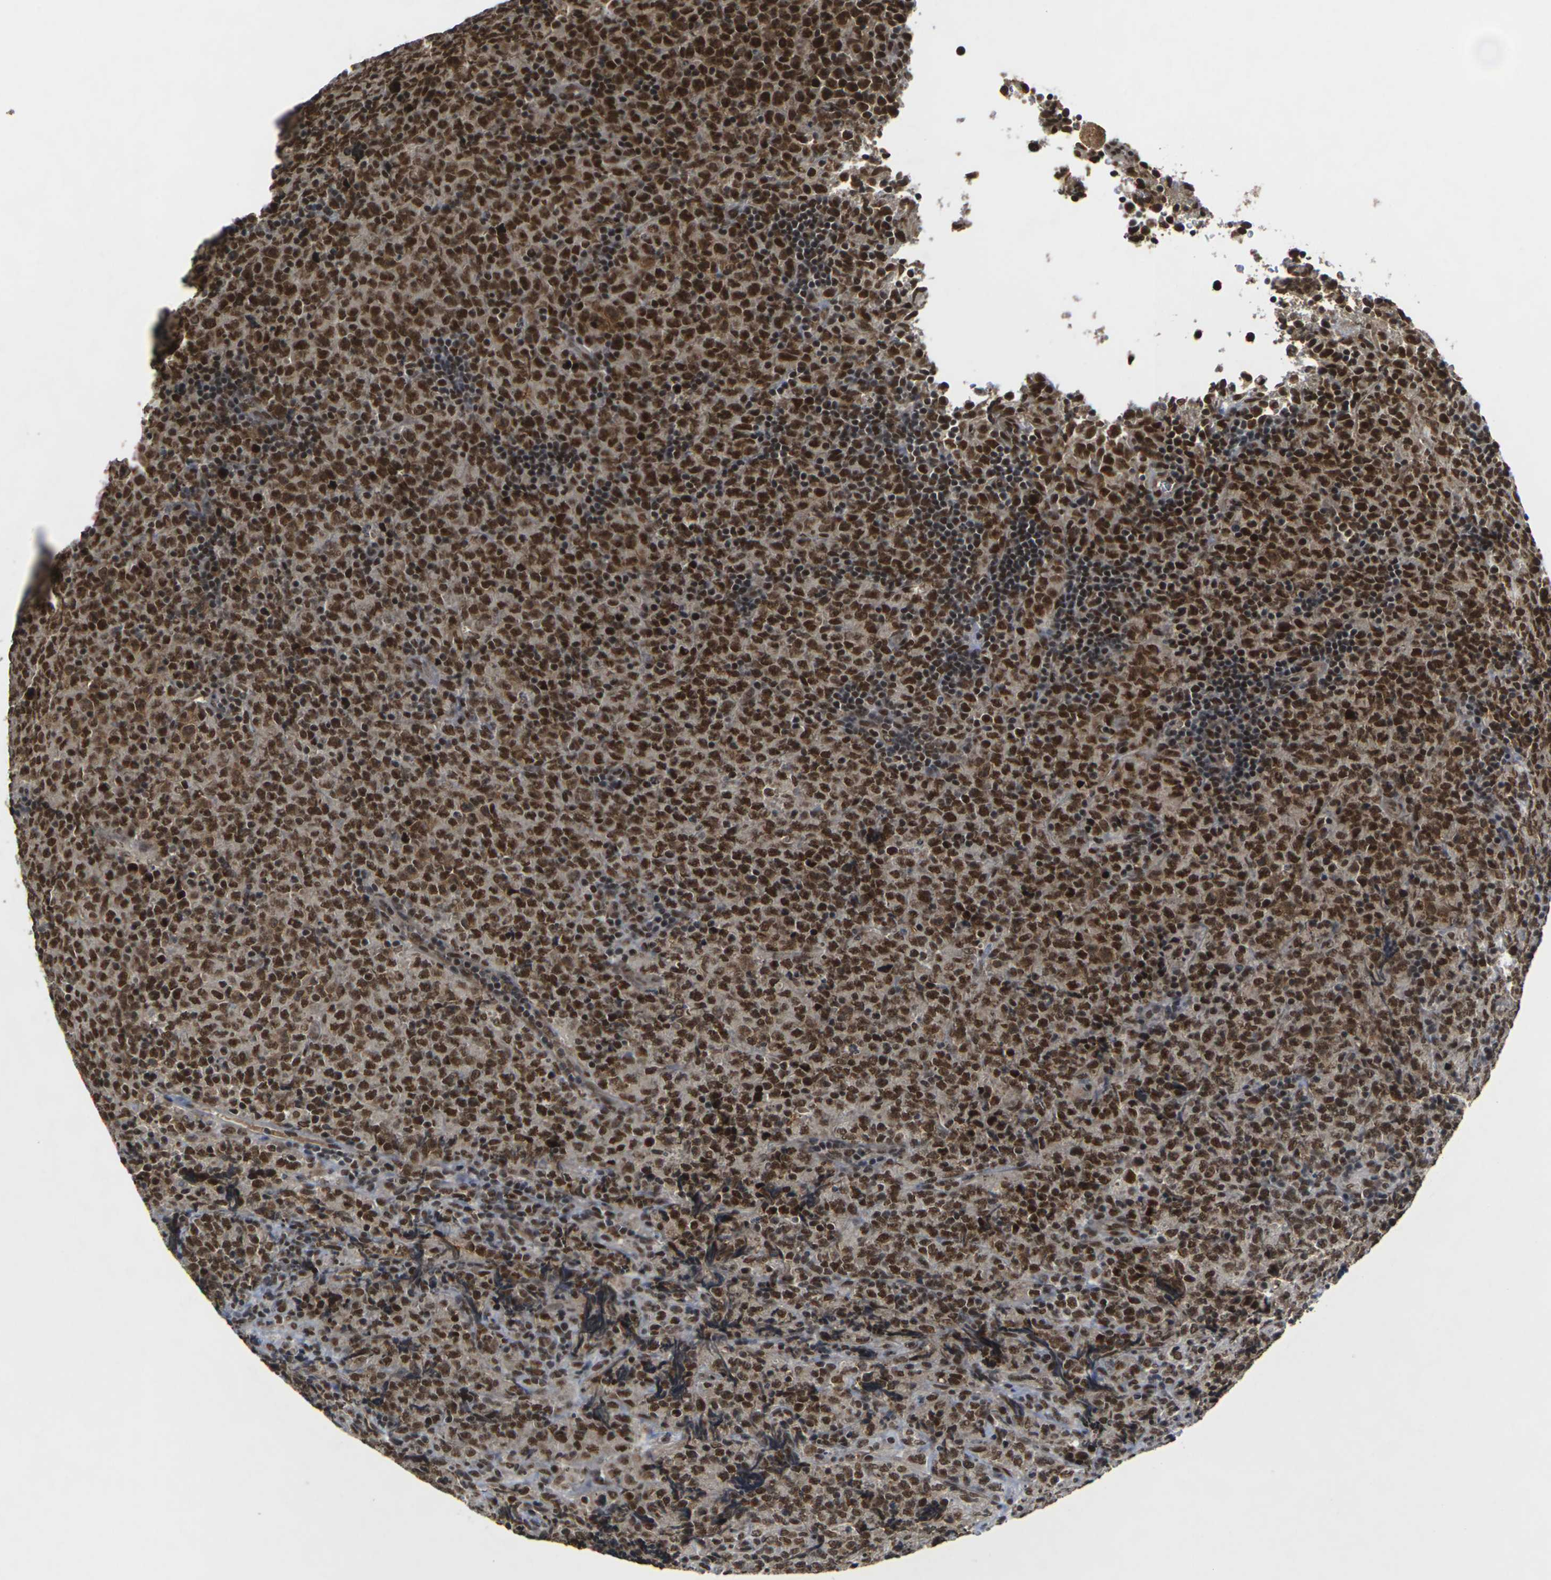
{"staining": {"intensity": "strong", "quantity": ">75%", "location": "cytoplasmic/membranous,nuclear"}, "tissue": "lymphoma", "cell_type": "Tumor cells", "image_type": "cancer", "snomed": [{"axis": "morphology", "description": "Malignant lymphoma, non-Hodgkin's type, High grade"}, {"axis": "topography", "description": "Tonsil"}], "caption": "This is a histology image of IHC staining of high-grade malignant lymphoma, non-Hodgkin's type, which shows strong positivity in the cytoplasmic/membranous and nuclear of tumor cells.", "gene": "NELFA", "patient": {"sex": "female", "age": 36}}